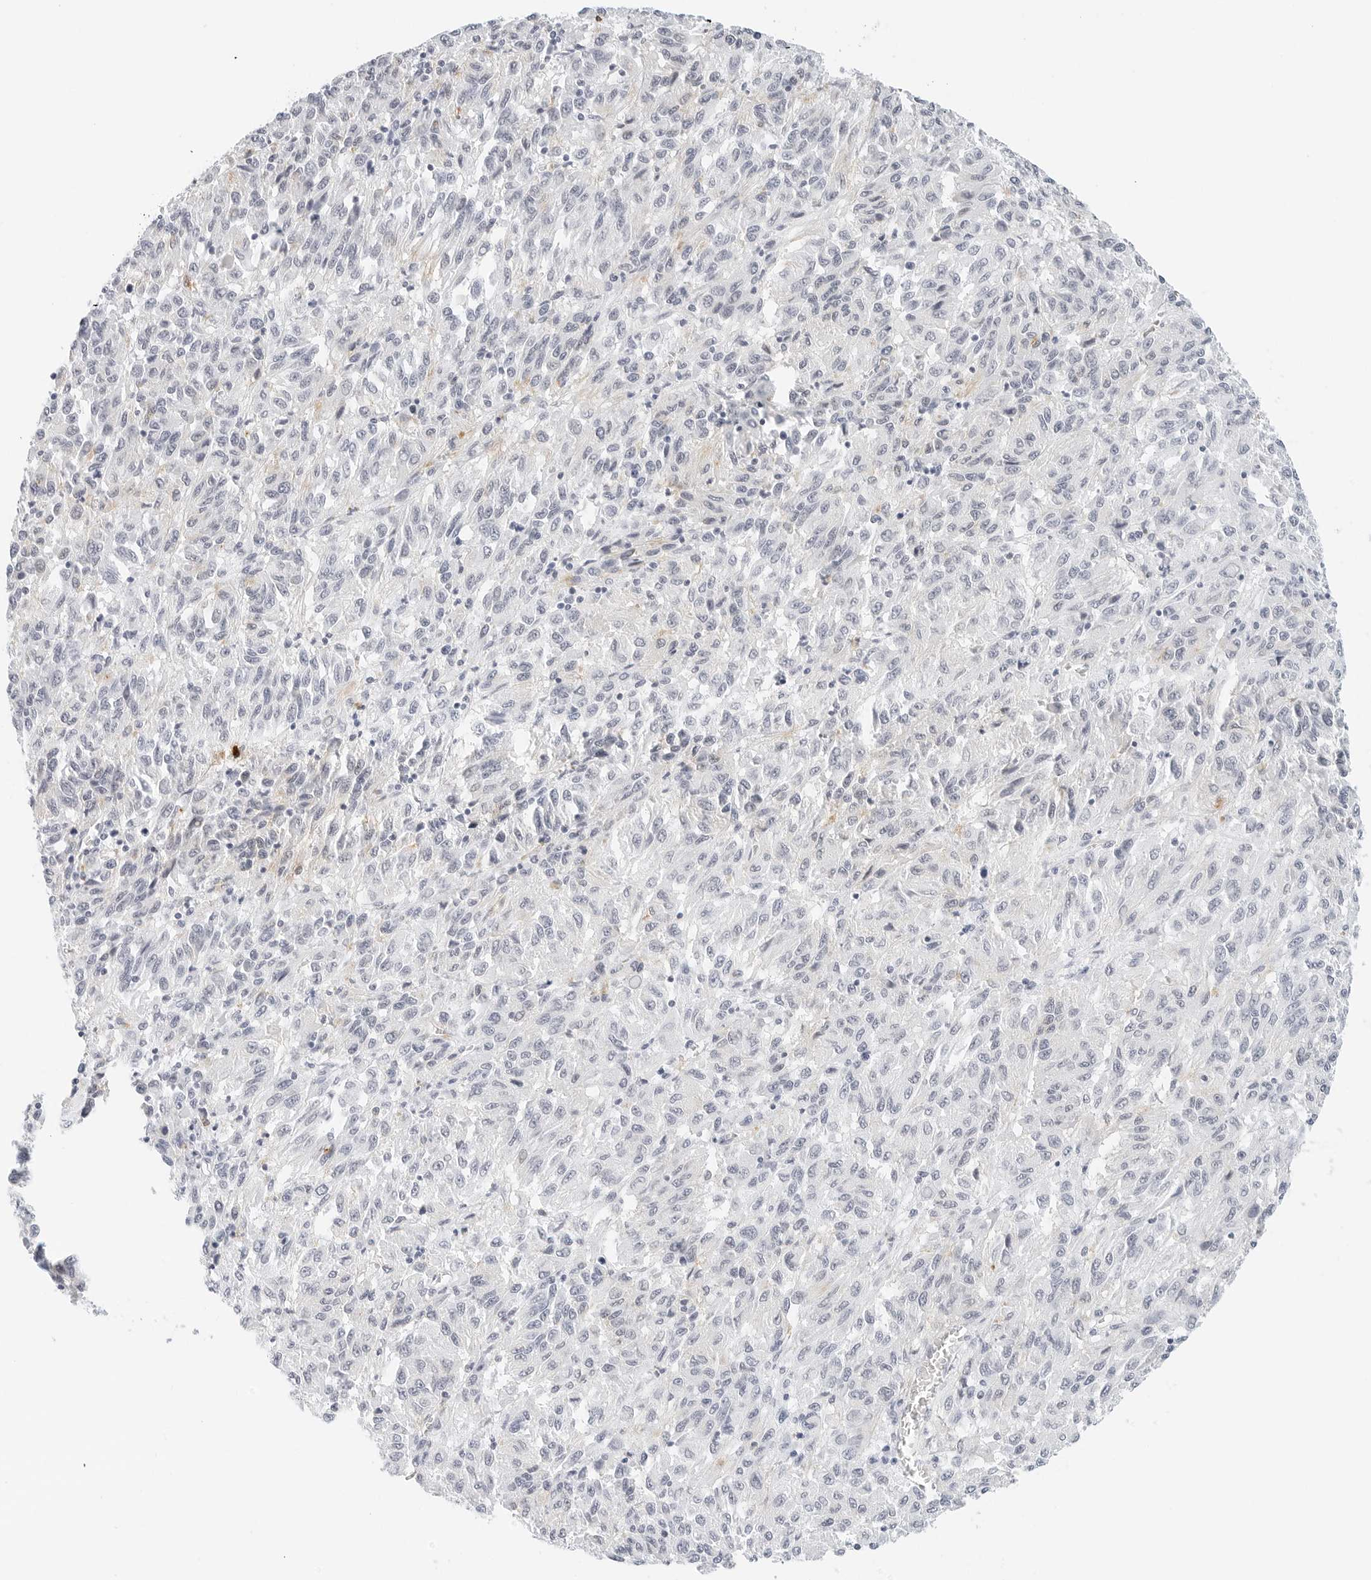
{"staining": {"intensity": "negative", "quantity": "none", "location": "none"}, "tissue": "melanoma", "cell_type": "Tumor cells", "image_type": "cancer", "snomed": [{"axis": "morphology", "description": "Malignant melanoma, Metastatic site"}, {"axis": "topography", "description": "Lung"}], "caption": "Histopathology image shows no significant protein expression in tumor cells of melanoma. The staining is performed using DAB brown chromogen with nuclei counter-stained in using hematoxylin.", "gene": "CD22", "patient": {"sex": "male", "age": 64}}